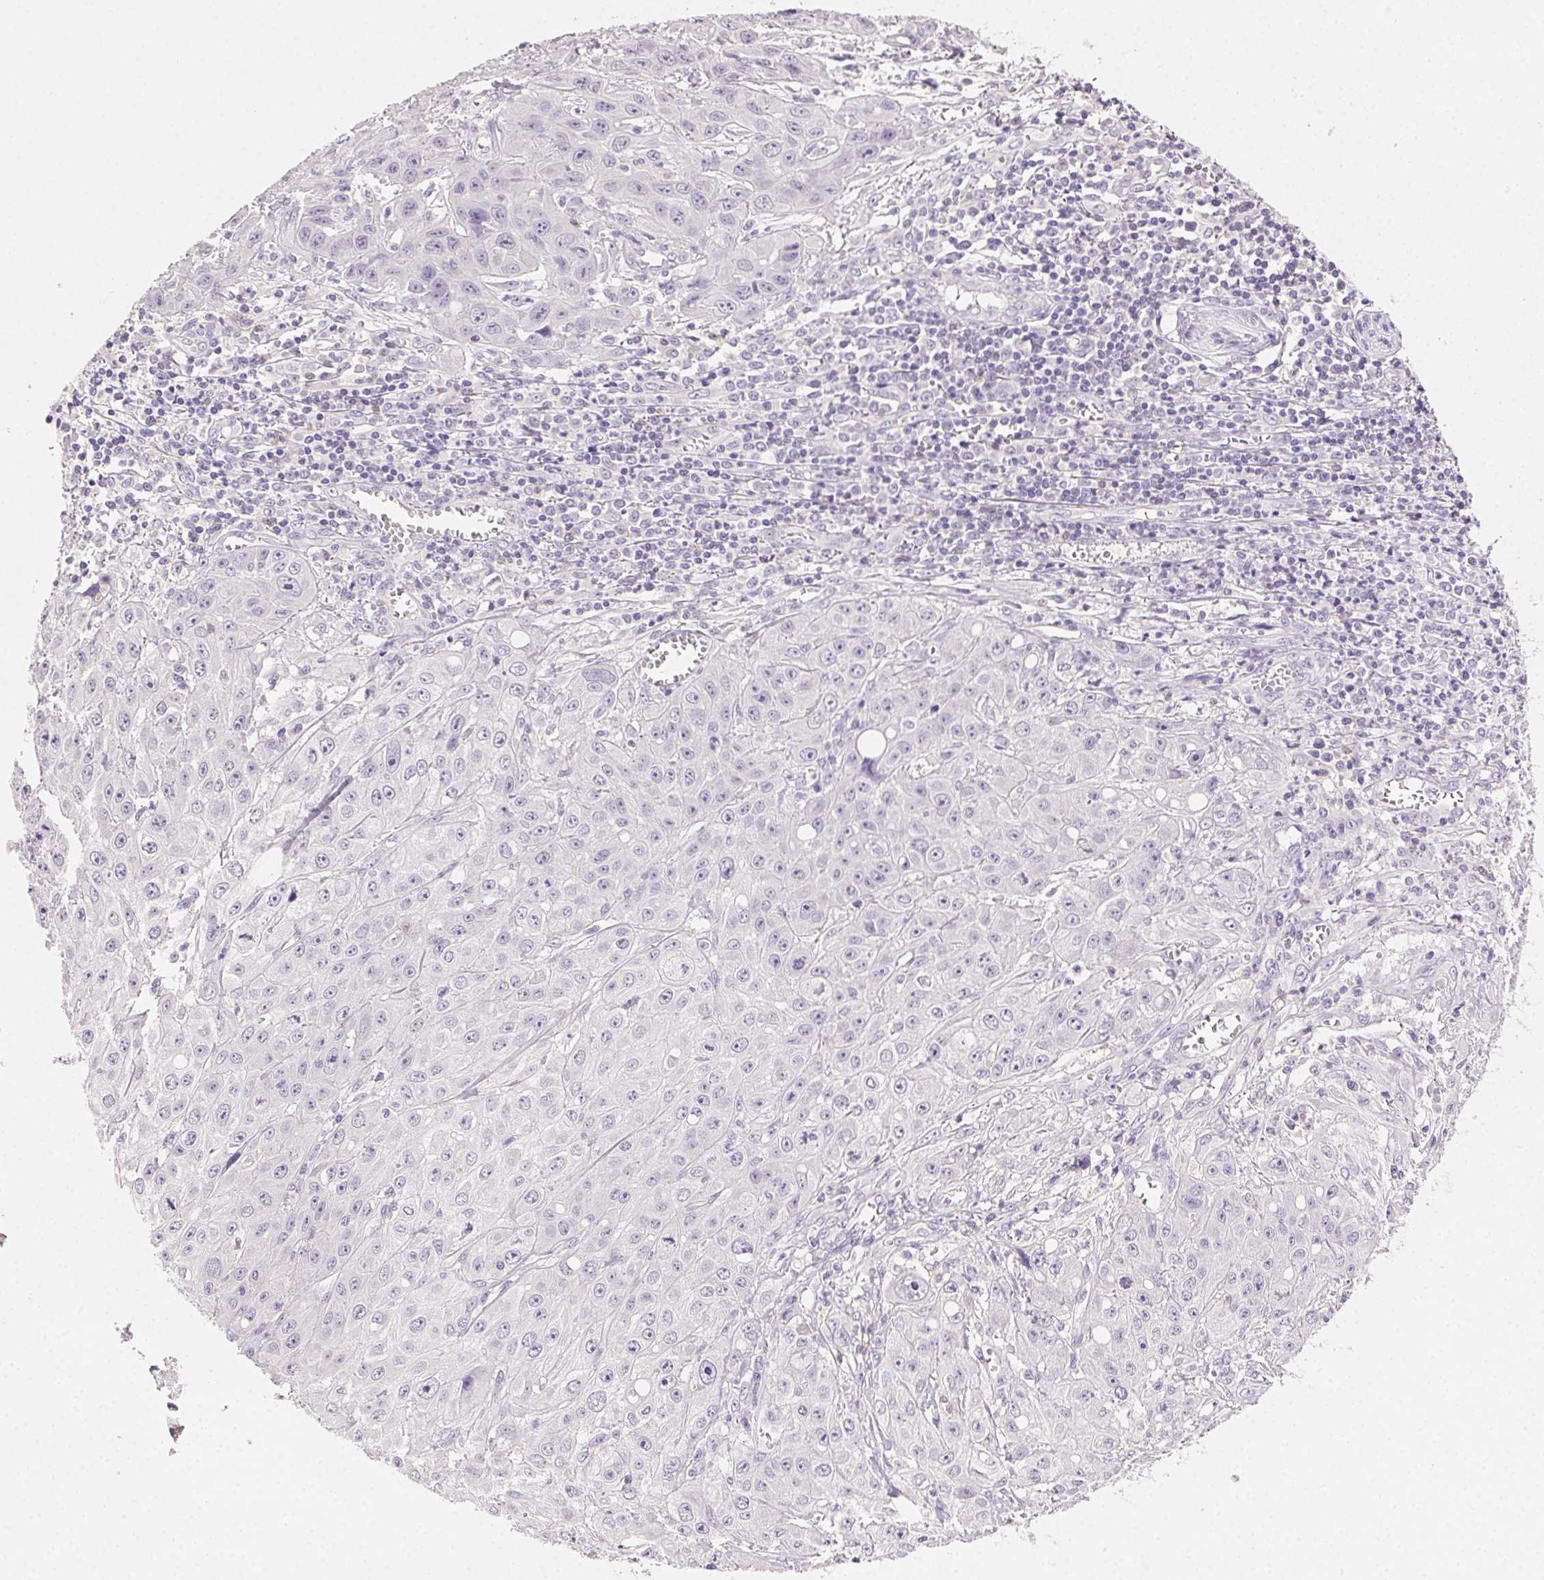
{"staining": {"intensity": "negative", "quantity": "none", "location": "none"}, "tissue": "skin cancer", "cell_type": "Tumor cells", "image_type": "cancer", "snomed": [{"axis": "morphology", "description": "Squamous cell carcinoma, NOS"}, {"axis": "topography", "description": "Skin"}, {"axis": "topography", "description": "Vulva"}], "caption": "Squamous cell carcinoma (skin) was stained to show a protein in brown. There is no significant staining in tumor cells. (Stains: DAB (3,3'-diaminobenzidine) immunohistochemistry with hematoxylin counter stain, Microscopy: brightfield microscopy at high magnification).", "gene": "AKAP5", "patient": {"sex": "female", "age": 71}}